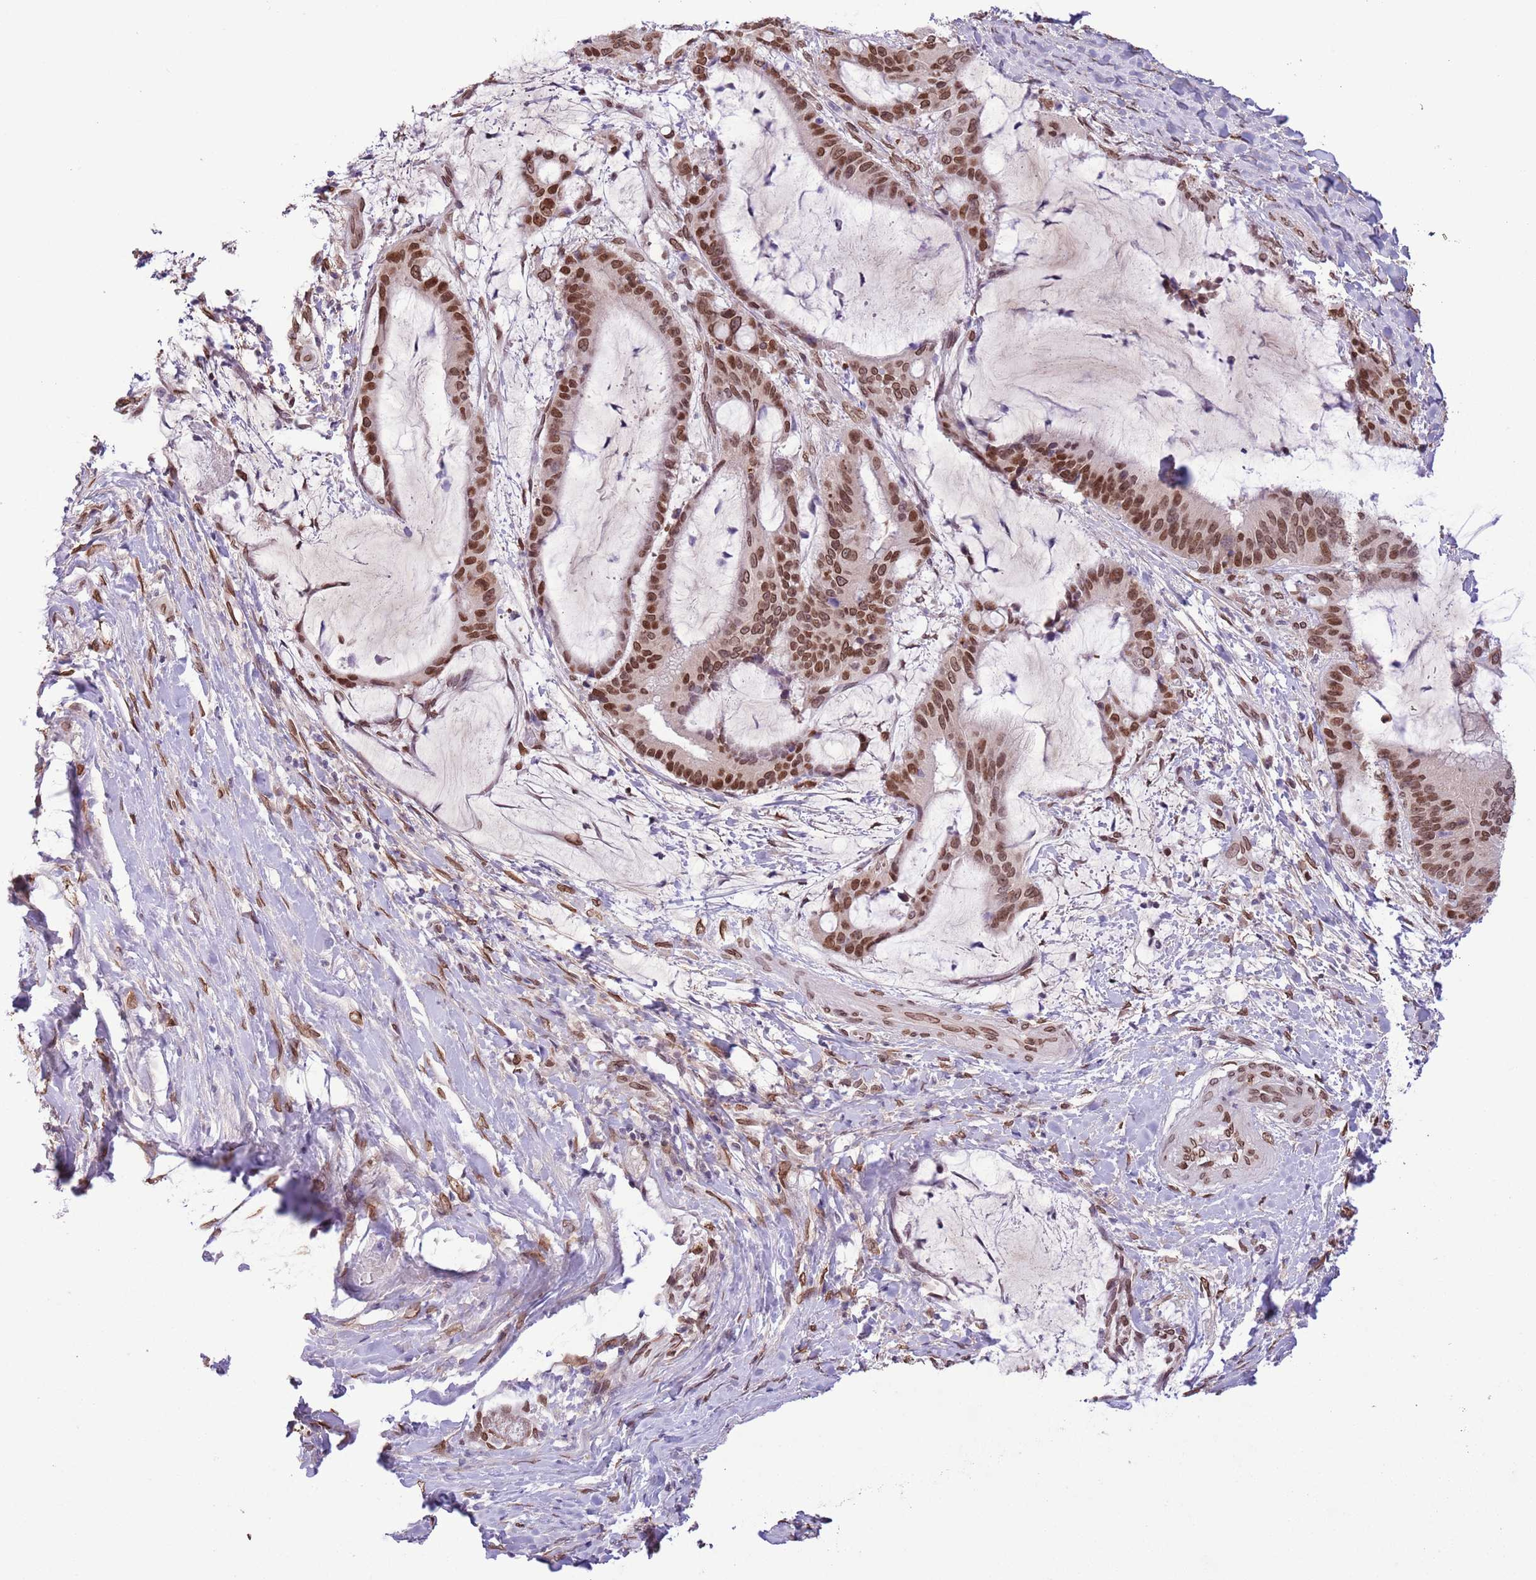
{"staining": {"intensity": "moderate", "quantity": ">75%", "location": "cytoplasmic/membranous,nuclear"}, "tissue": "liver cancer", "cell_type": "Tumor cells", "image_type": "cancer", "snomed": [{"axis": "morphology", "description": "Normal tissue, NOS"}, {"axis": "morphology", "description": "Cholangiocarcinoma"}, {"axis": "topography", "description": "Liver"}, {"axis": "topography", "description": "Peripheral nerve tissue"}], "caption": "A brown stain highlights moderate cytoplasmic/membranous and nuclear staining of a protein in cholangiocarcinoma (liver) tumor cells.", "gene": "ZGLP1", "patient": {"sex": "female", "age": 73}}